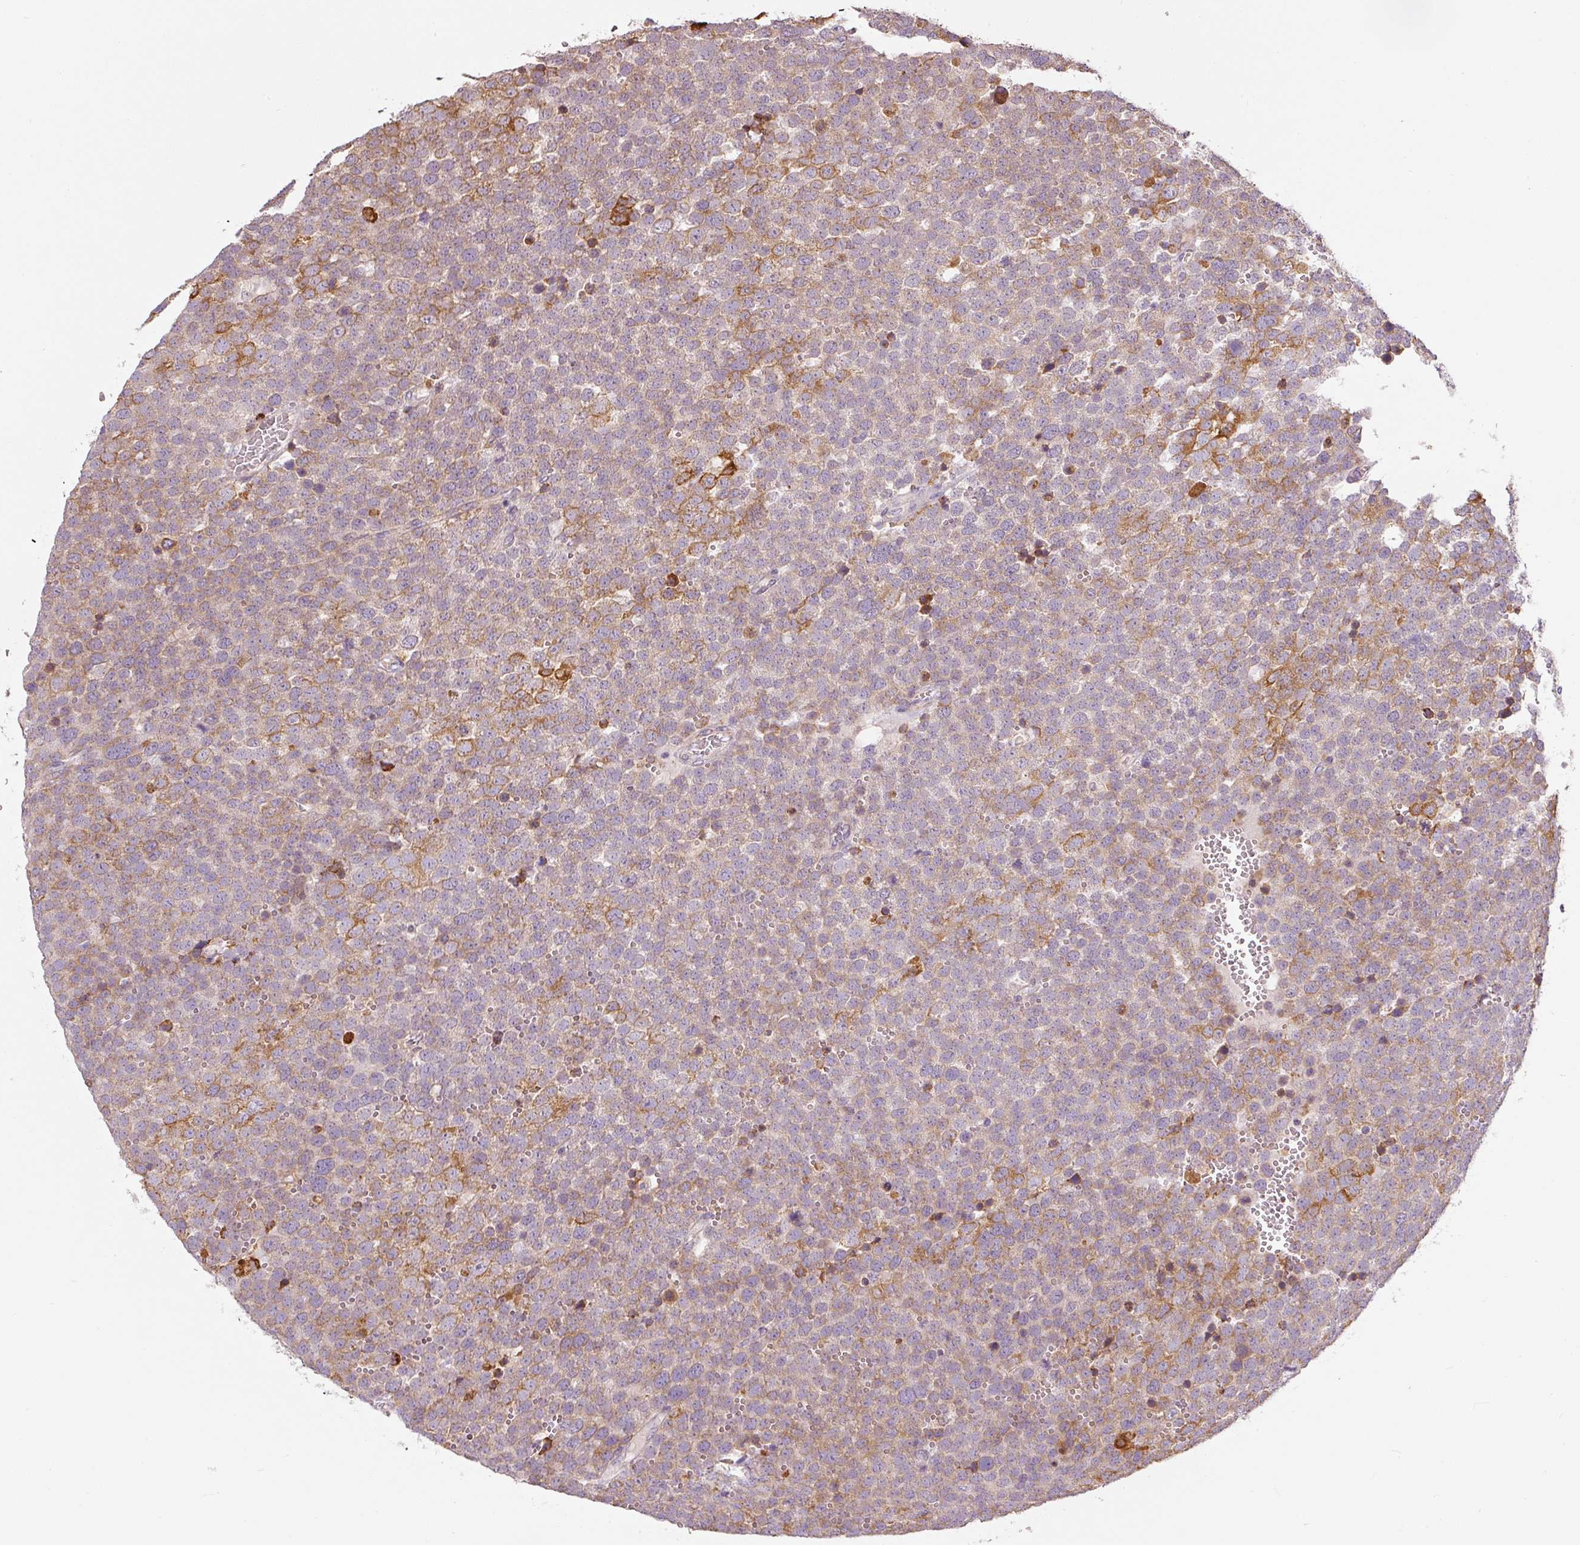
{"staining": {"intensity": "moderate", "quantity": ">75%", "location": "cytoplasmic/membranous"}, "tissue": "testis cancer", "cell_type": "Tumor cells", "image_type": "cancer", "snomed": [{"axis": "morphology", "description": "Seminoma, NOS"}, {"axis": "topography", "description": "Testis"}], "caption": "A histopathology image of human seminoma (testis) stained for a protein displays moderate cytoplasmic/membranous brown staining in tumor cells.", "gene": "MORN4", "patient": {"sex": "male", "age": 71}}